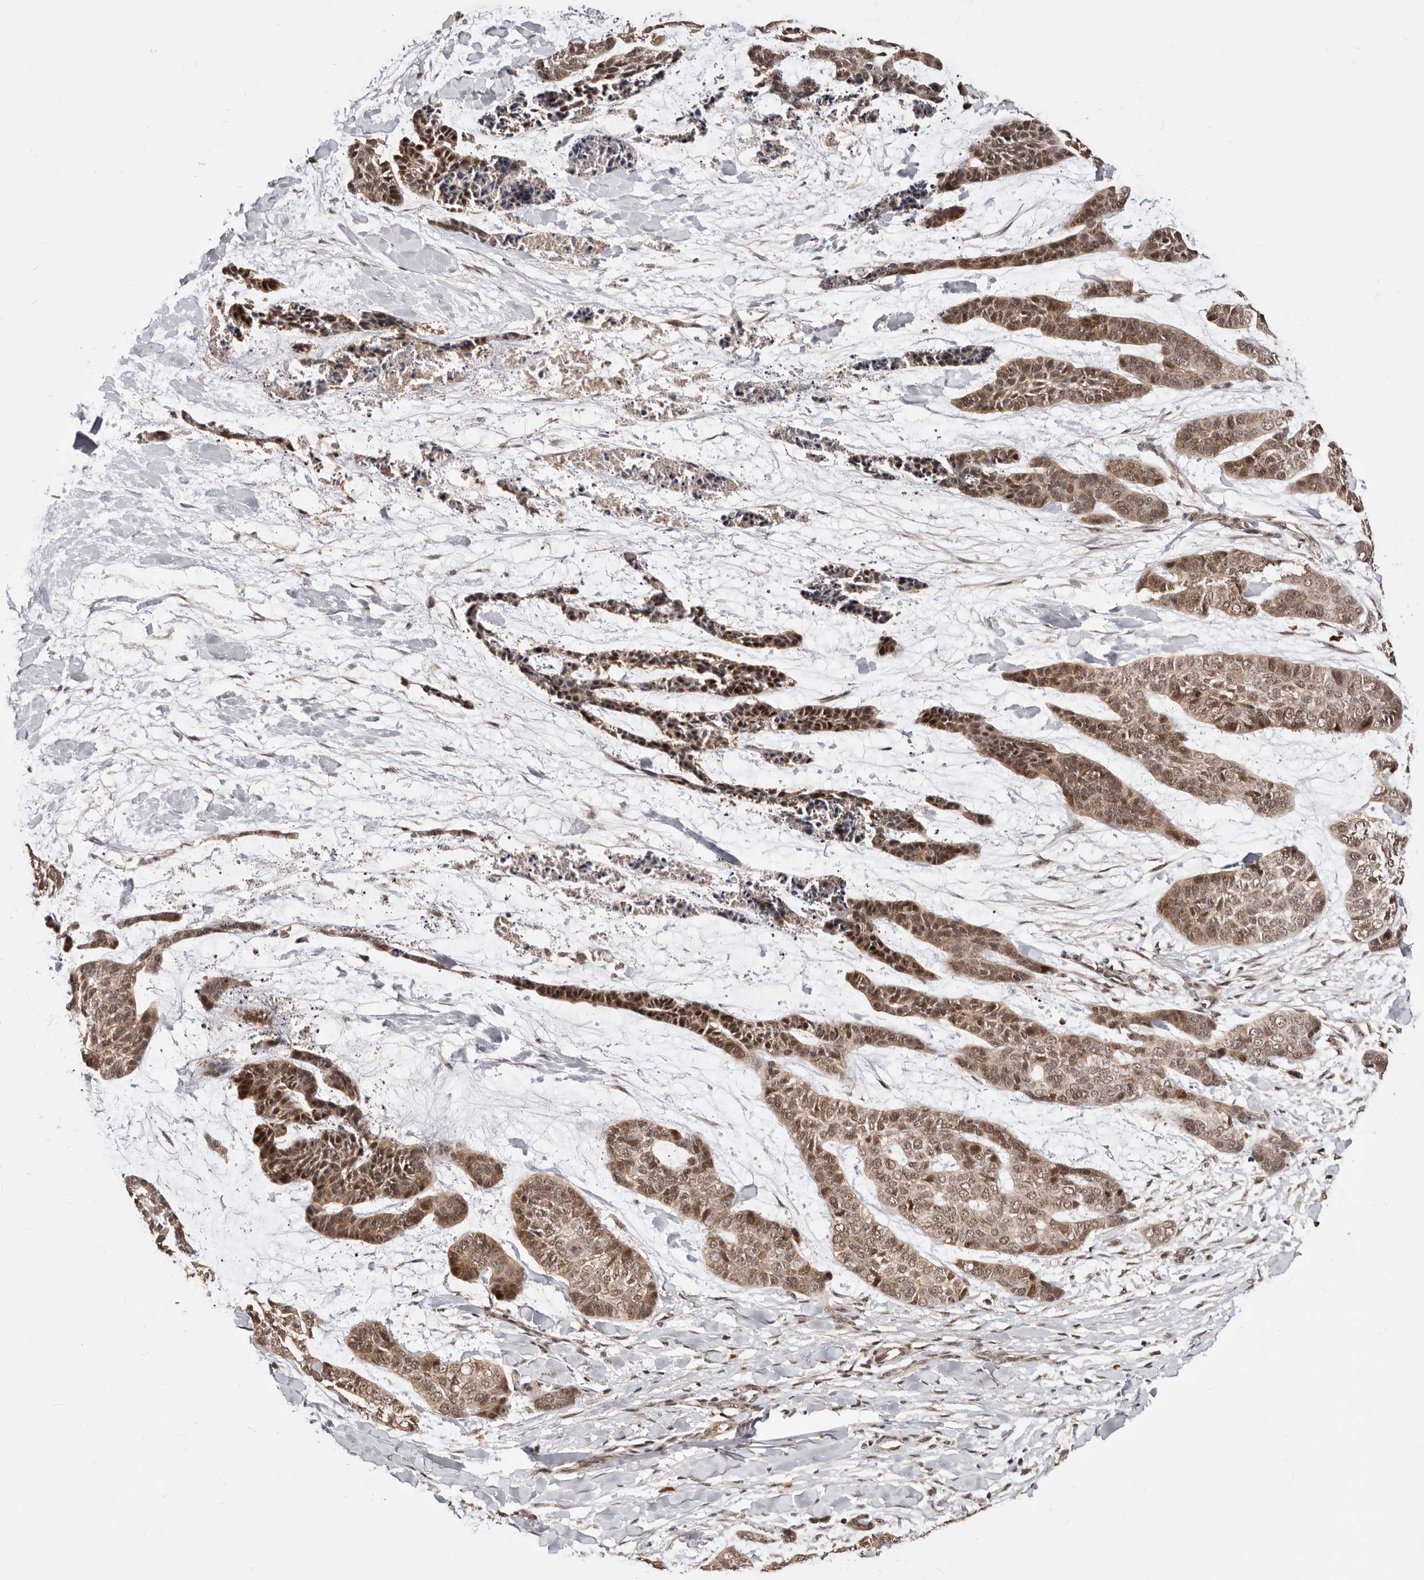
{"staining": {"intensity": "moderate", "quantity": ">75%", "location": "cytoplasmic/membranous,nuclear"}, "tissue": "skin cancer", "cell_type": "Tumor cells", "image_type": "cancer", "snomed": [{"axis": "morphology", "description": "Basal cell carcinoma"}, {"axis": "topography", "description": "Skin"}], "caption": "Moderate cytoplasmic/membranous and nuclear expression for a protein is identified in about >75% of tumor cells of basal cell carcinoma (skin) using immunohistochemistry.", "gene": "SEC14L1", "patient": {"sex": "female", "age": 64}}